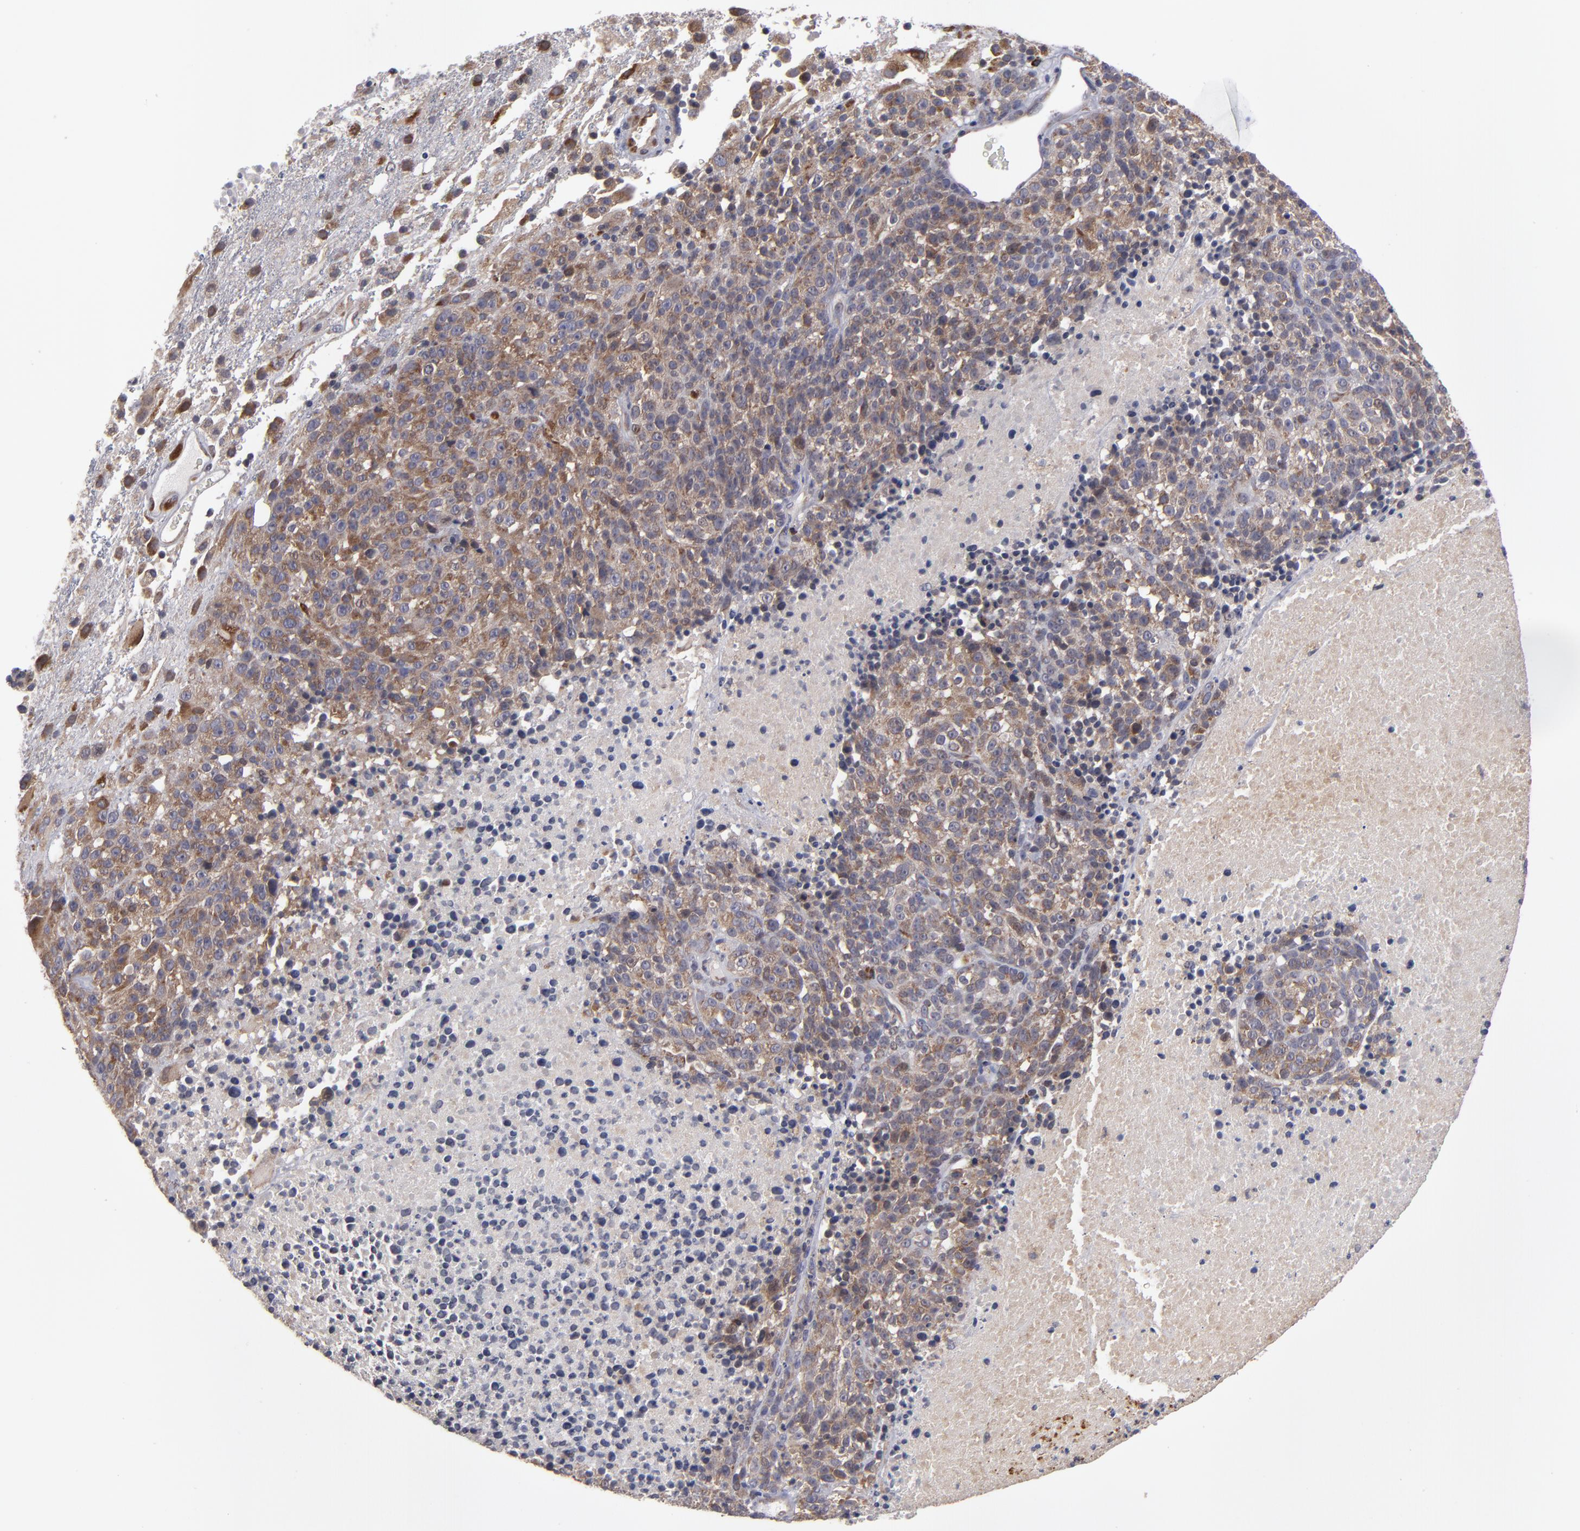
{"staining": {"intensity": "strong", "quantity": ">75%", "location": "cytoplasmic/membranous"}, "tissue": "melanoma", "cell_type": "Tumor cells", "image_type": "cancer", "snomed": [{"axis": "morphology", "description": "Malignant melanoma, Metastatic site"}, {"axis": "topography", "description": "Cerebral cortex"}], "caption": "The histopathology image reveals immunohistochemical staining of malignant melanoma (metastatic site). There is strong cytoplasmic/membranous expression is identified in approximately >75% of tumor cells. (IHC, brightfield microscopy, high magnification).", "gene": "SND1", "patient": {"sex": "female", "age": 52}}